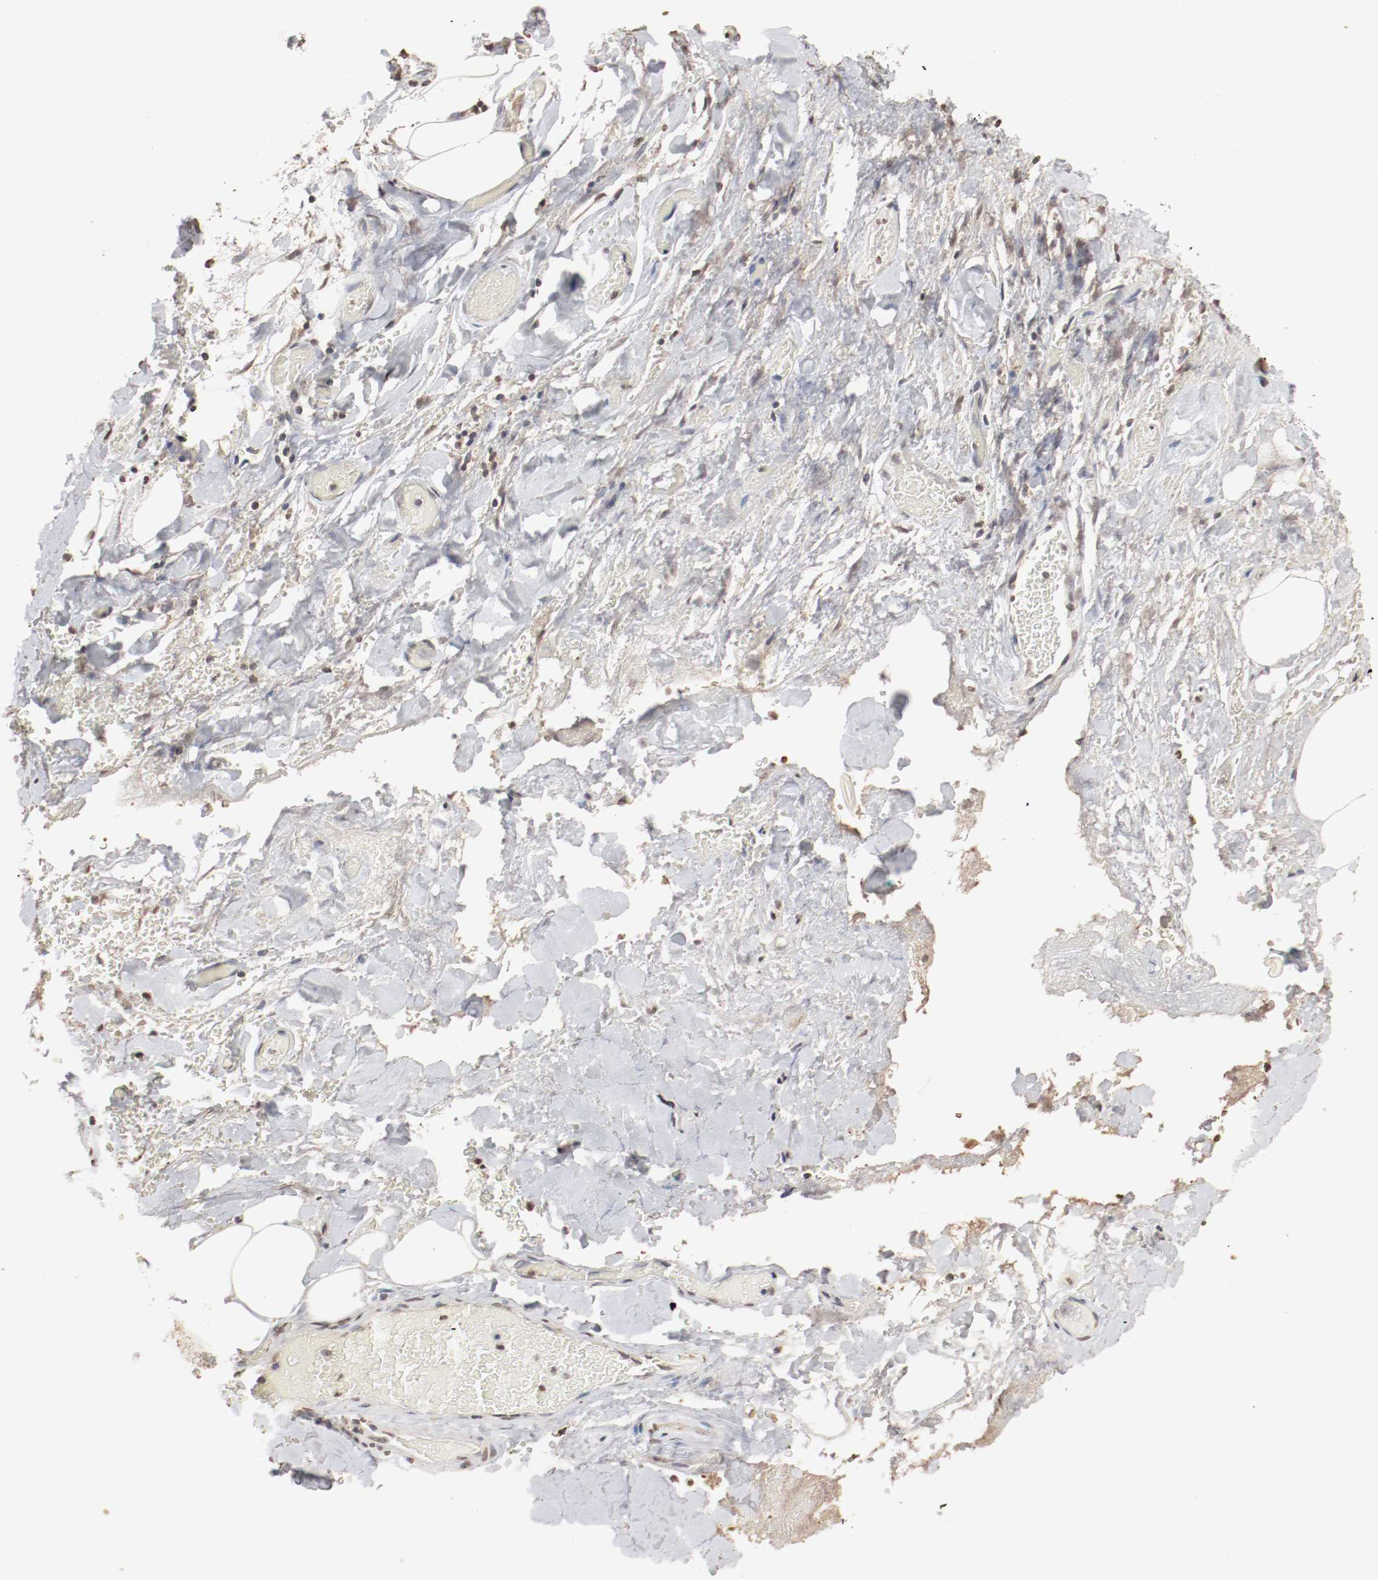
{"staining": {"intensity": "moderate", "quantity": ">75%", "location": "cytoplasmic/membranous,nuclear"}, "tissue": "adipose tissue", "cell_type": "Adipocytes", "image_type": "normal", "snomed": [{"axis": "morphology", "description": "Normal tissue, NOS"}, {"axis": "morphology", "description": "Cholangiocarcinoma"}, {"axis": "topography", "description": "Liver"}, {"axis": "topography", "description": "Peripheral nerve tissue"}], "caption": "Human adipose tissue stained with a brown dye shows moderate cytoplasmic/membranous,nuclear positive expression in approximately >75% of adipocytes.", "gene": "WASL", "patient": {"sex": "male", "age": 50}}